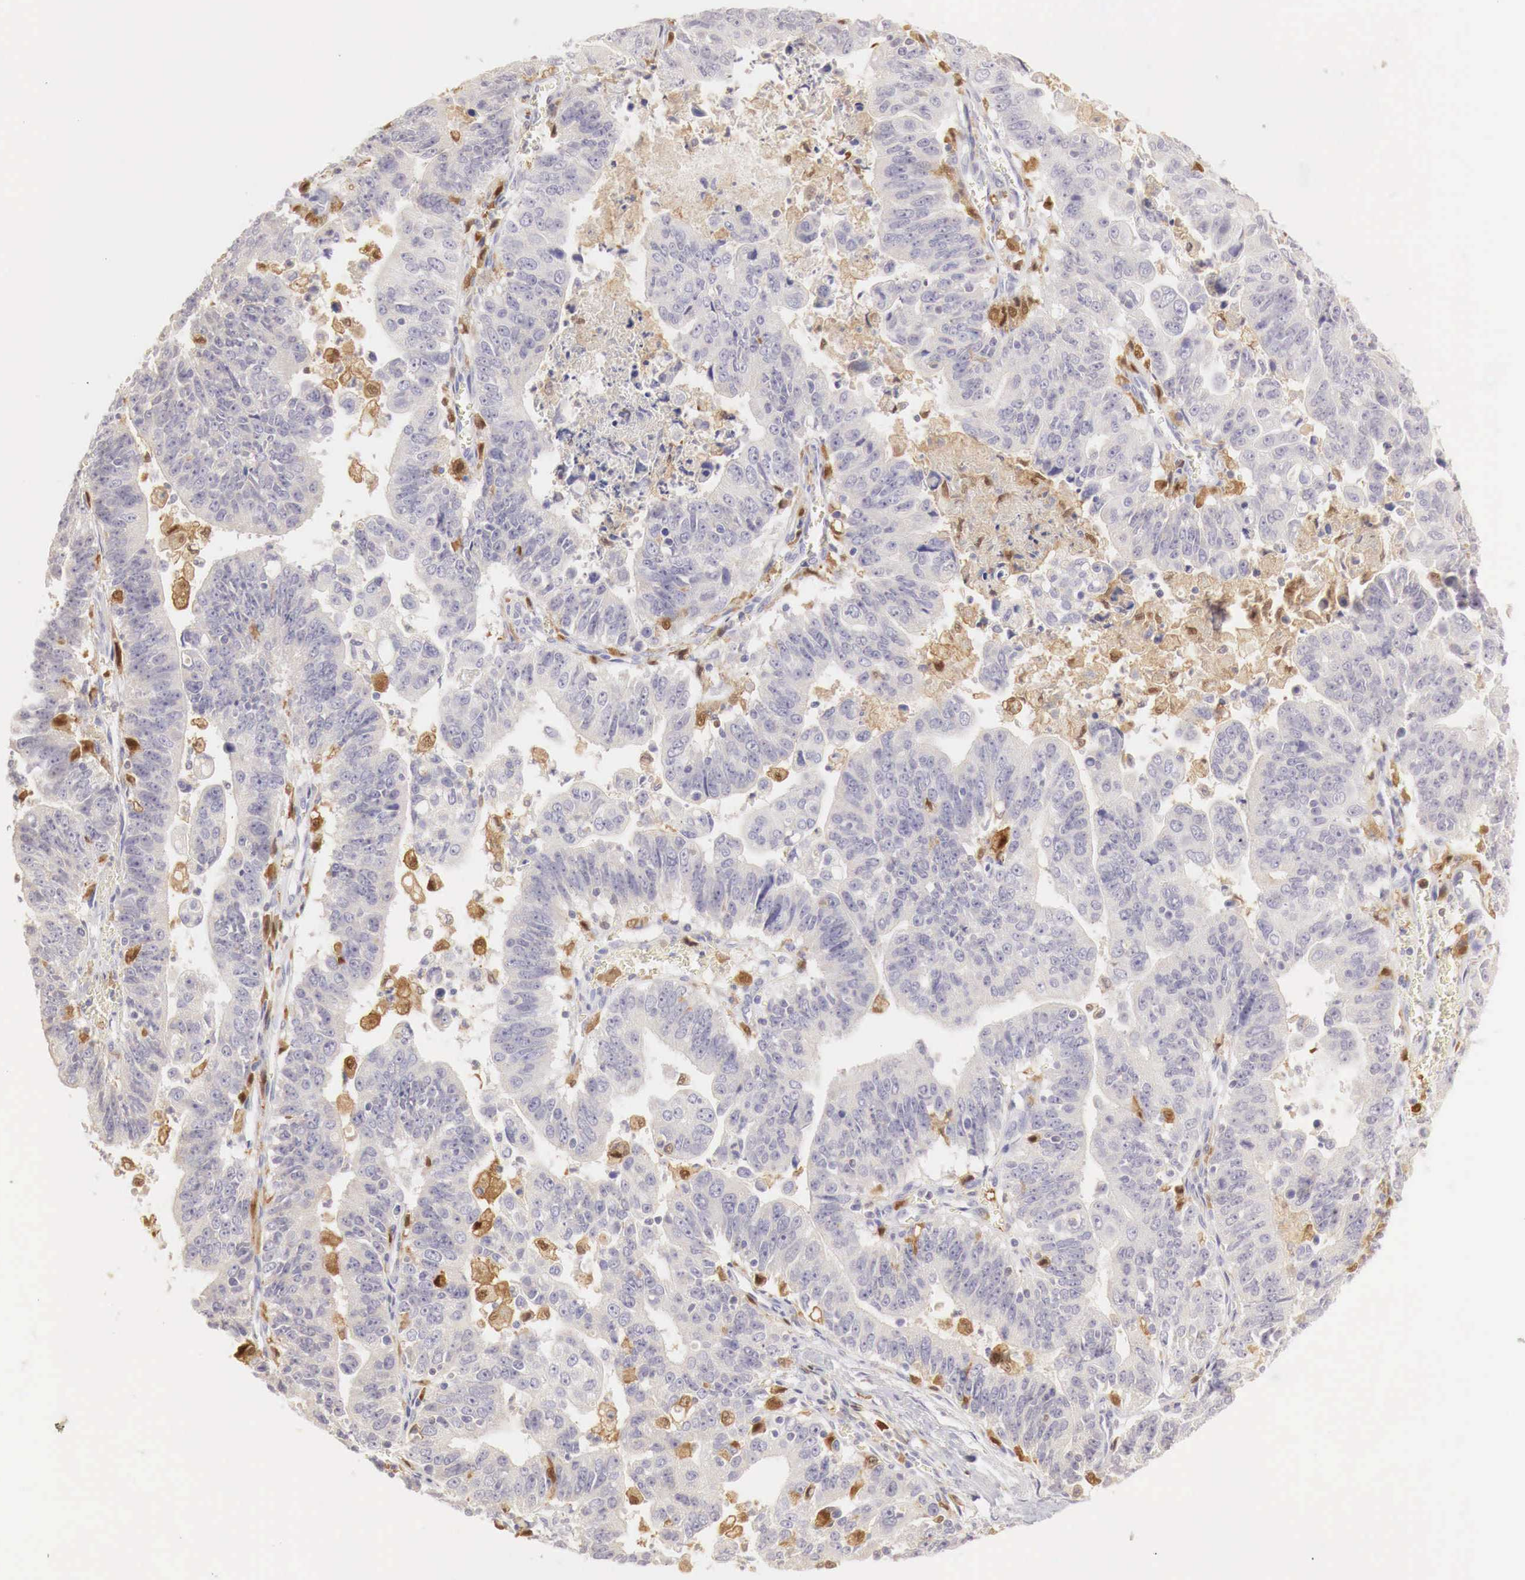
{"staining": {"intensity": "negative", "quantity": "none", "location": "none"}, "tissue": "stomach cancer", "cell_type": "Tumor cells", "image_type": "cancer", "snomed": [{"axis": "morphology", "description": "Adenocarcinoma, NOS"}, {"axis": "topography", "description": "Stomach, upper"}], "caption": "A photomicrograph of human stomach adenocarcinoma is negative for staining in tumor cells. (Immunohistochemistry (ihc), brightfield microscopy, high magnification).", "gene": "RENBP", "patient": {"sex": "female", "age": 50}}